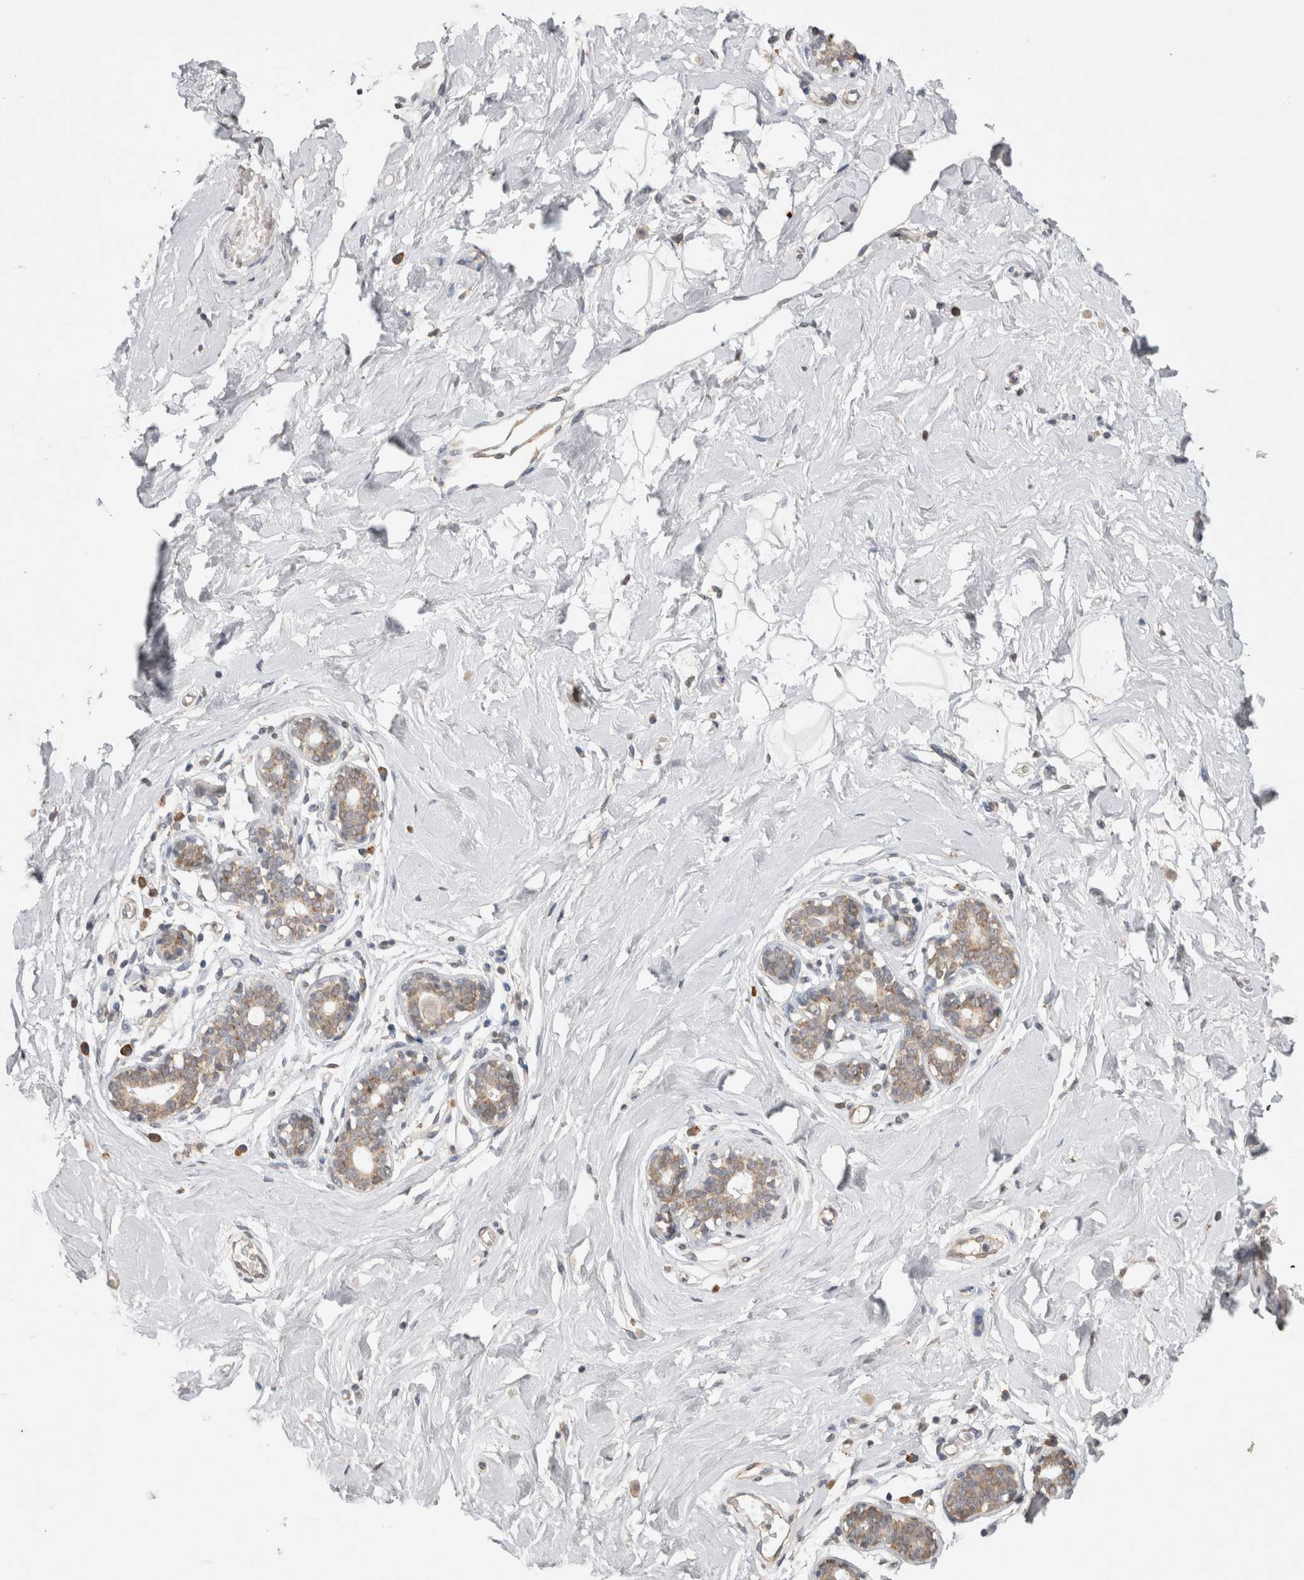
{"staining": {"intensity": "moderate", "quantity": "<25%", "location": "cytoplasmic/membranous"}, "tissue": "breast", "cell_type": "Adipocytes", "image_type": "normal", "snomed": [{"axis": "morphology", "description": "Normal tissue, NOS"}, {"axis": "morphology", "description": "Adenoma, NOS"}, {"axis": "topography", "description": "Breast"}], "caption": "A micrograph of human breast stained for a protein reveals moderate cytoplasmic/membranous brown staining in adipocytes. The protein of interest is stained brown, and the nuclei are stained in blue (DAB (3,3'-diaminobenzidine) IHC with brightfield microscopy, high magnification).", "gene": "NOMO1", "patient": {"sex": "female", "age": 23}}